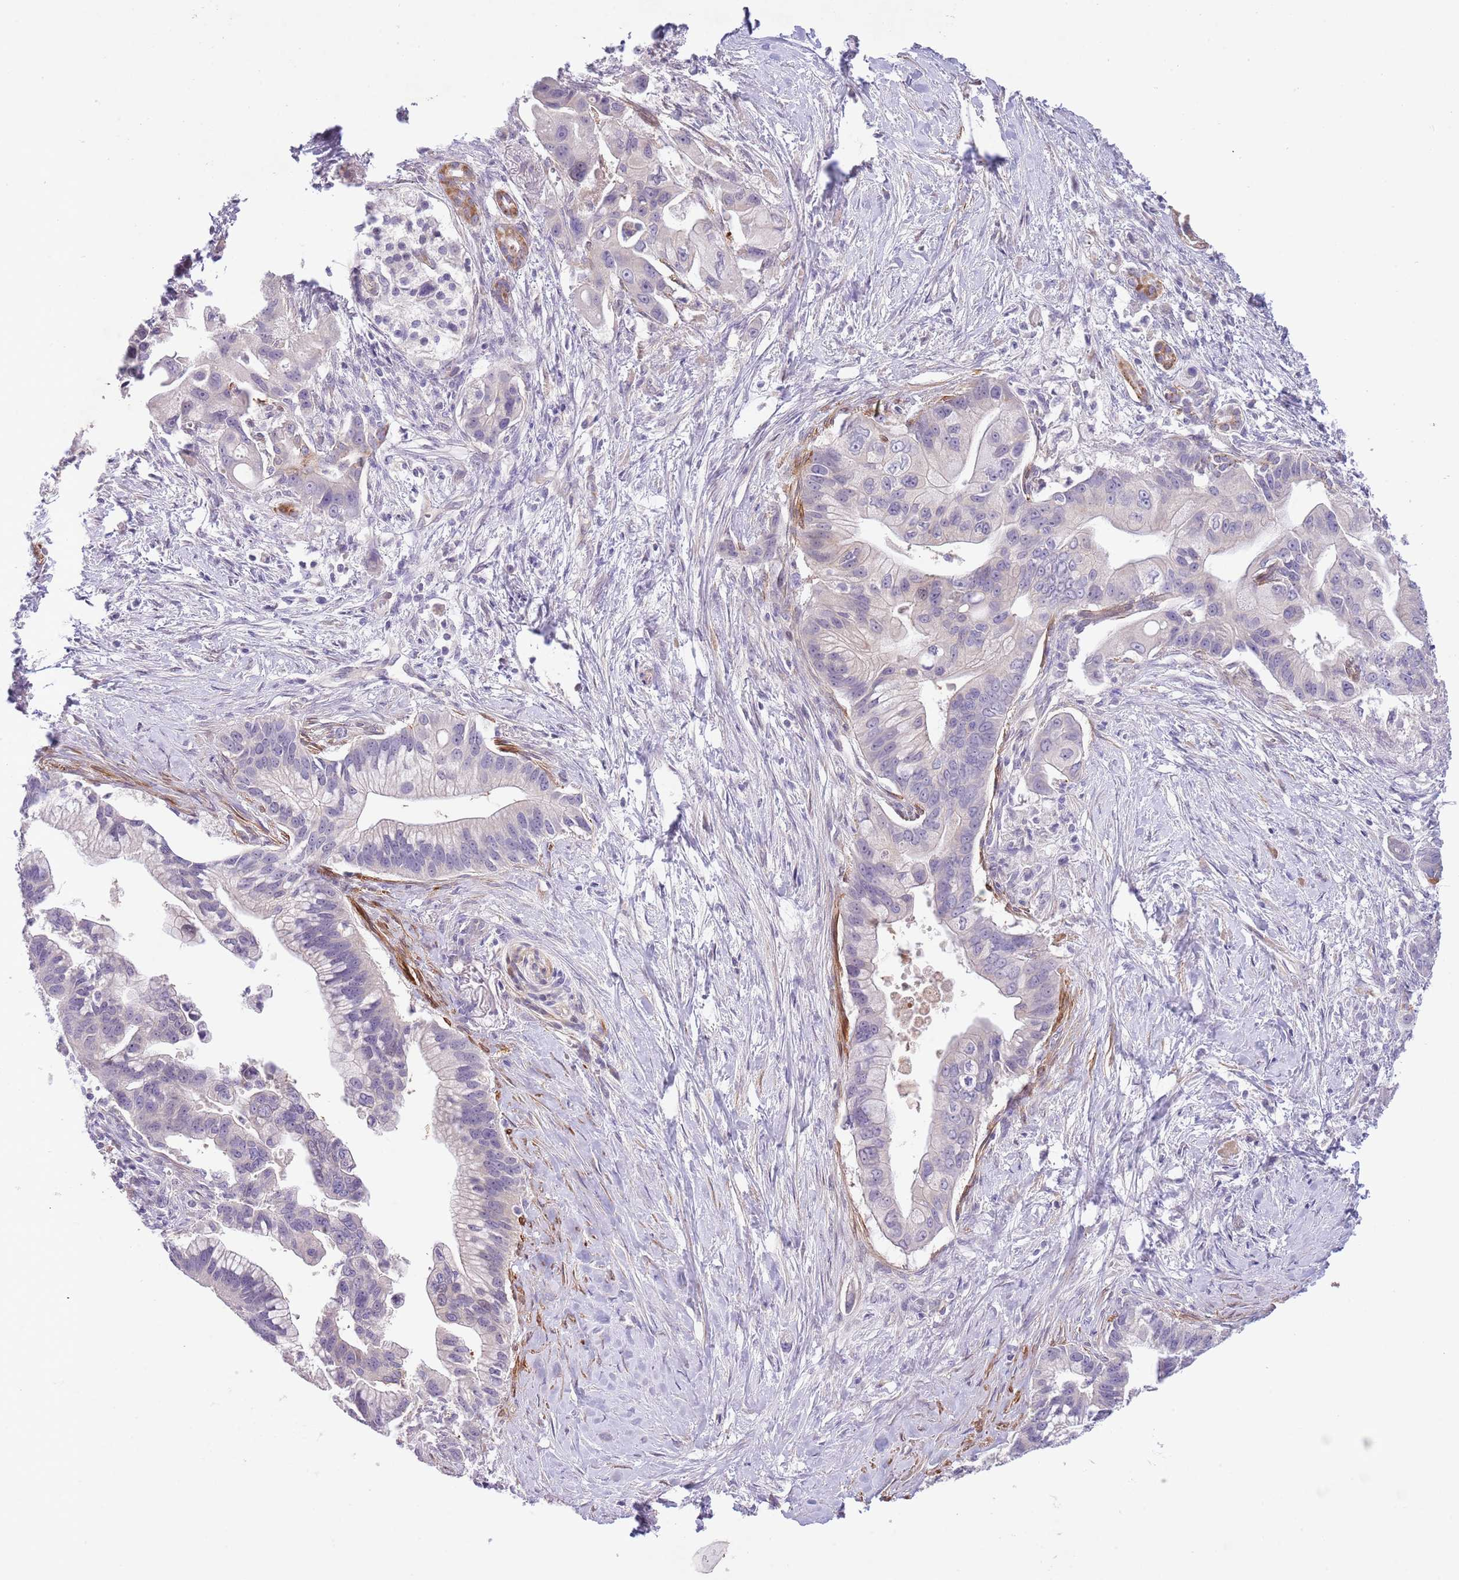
{"staining": {"intensity": "negative", "quantity": "none", "location": "none"}, "tissue": "pancreatic cancer", "cell_type": "Tumor cells", "image_type": "cancer", "snomed": [{"axis": "morphology", "description": "Adenocarcinoma, NOS"}, {"axis": "topography", "description": "Pancreas"}], "caption": "Pancreatic cancer stained for a protein using immunohistochemistry (IHC) reveals no positivity tumor cells.", "gene": "ZNF658", "patient": {"sex": "male", "age": 68}}